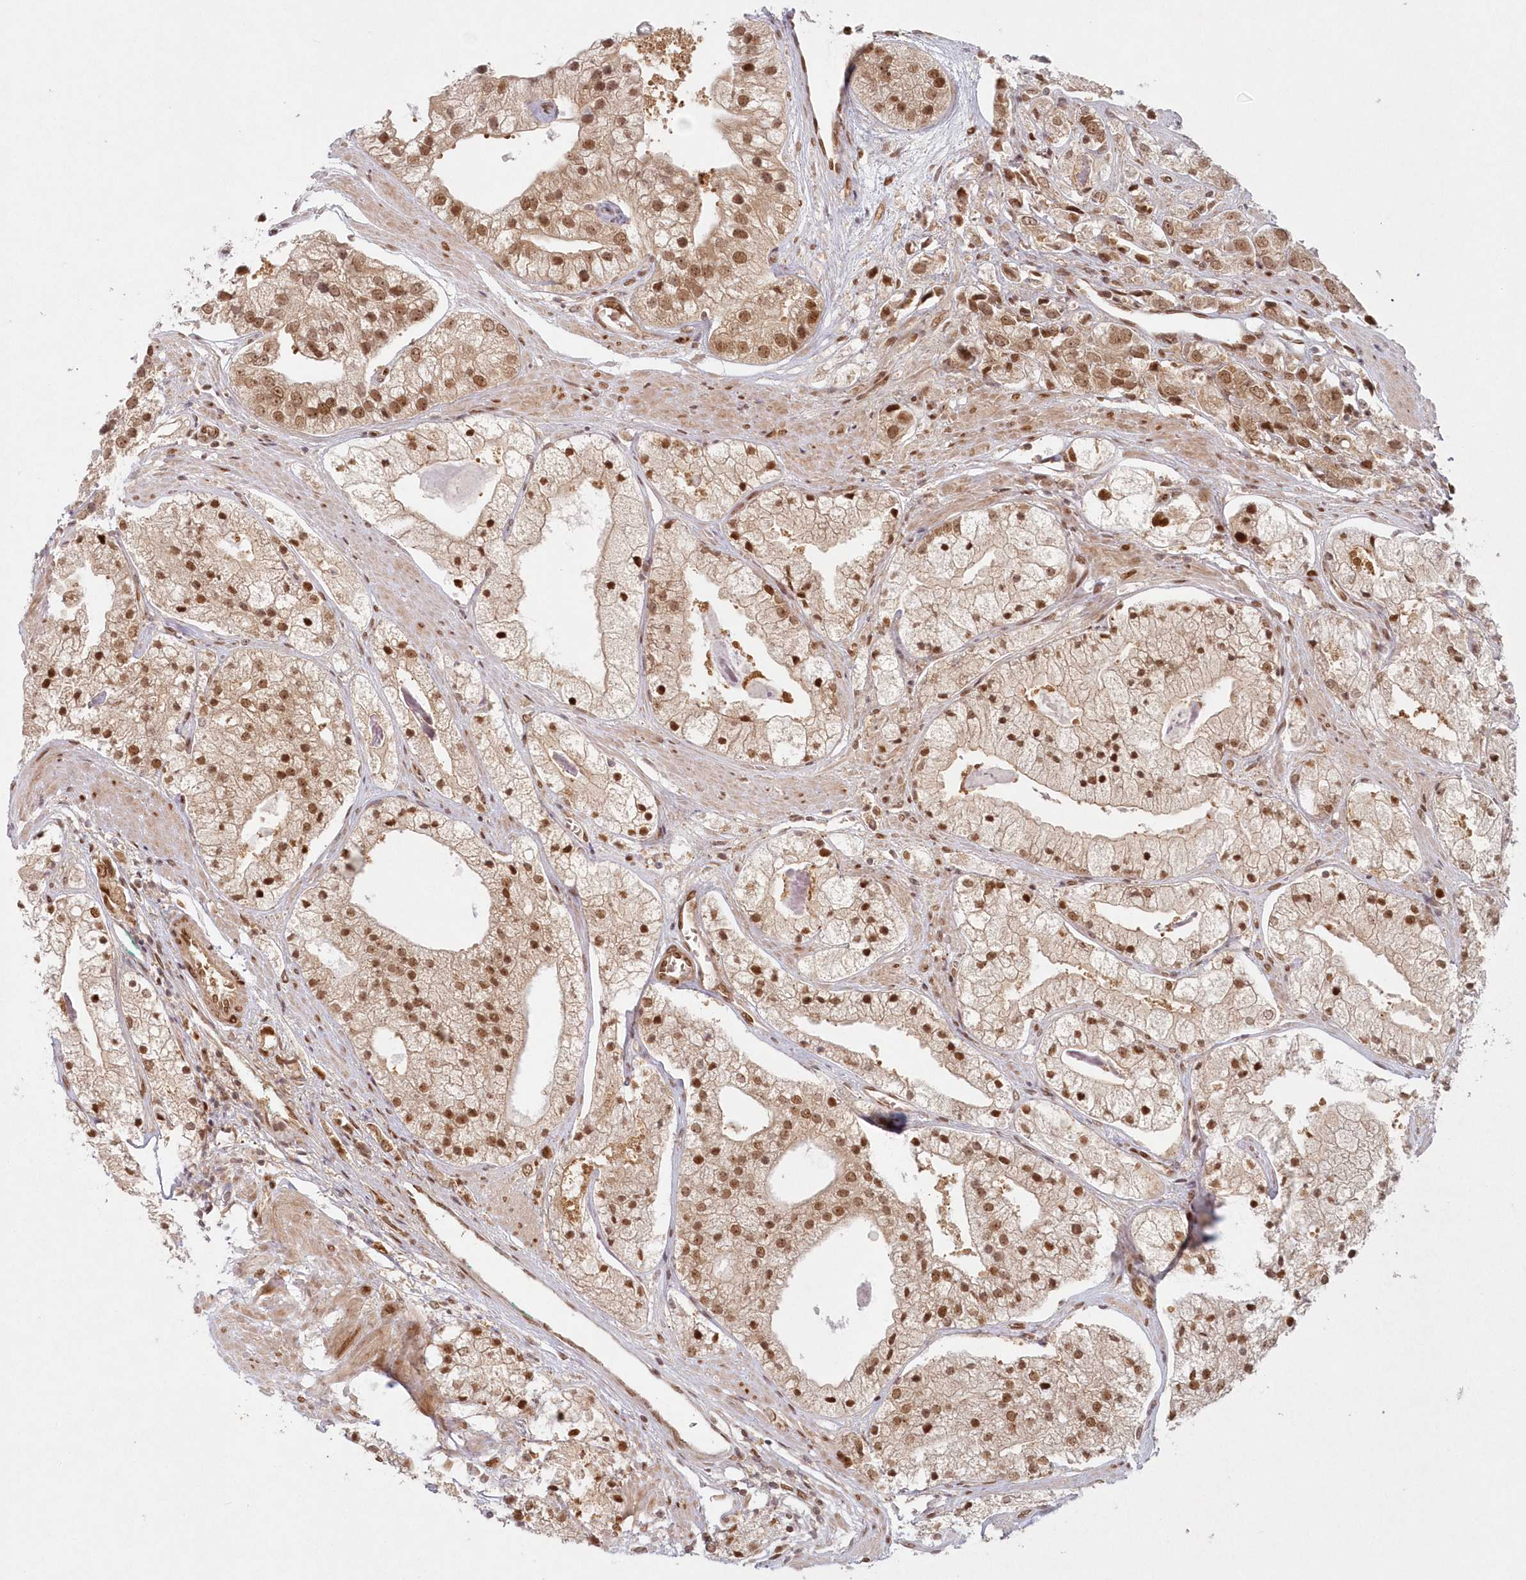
{"staining": {"intensity": "moderate", "quantity": ">75%", "location": "cytoplasmic/membranous,nuclear"}, "tissue": "prostate cancer", "cell_type": "Tumor cells", "image_type": "cancer", "snomed": [{"axis": "morphology", "description": "Adenocarcinoma, High grade"}, {"axis": "topography", "description": "Prostate"}], "caption": "The immunohistochemical stain shows moderate cytoplasmic/membranous and nuclear expression in tumor cells of prostate high-grade adenocarcinoma tissue.", "gene": "TOGARAM2", "patient": {"sex": "male", "age": 50}}